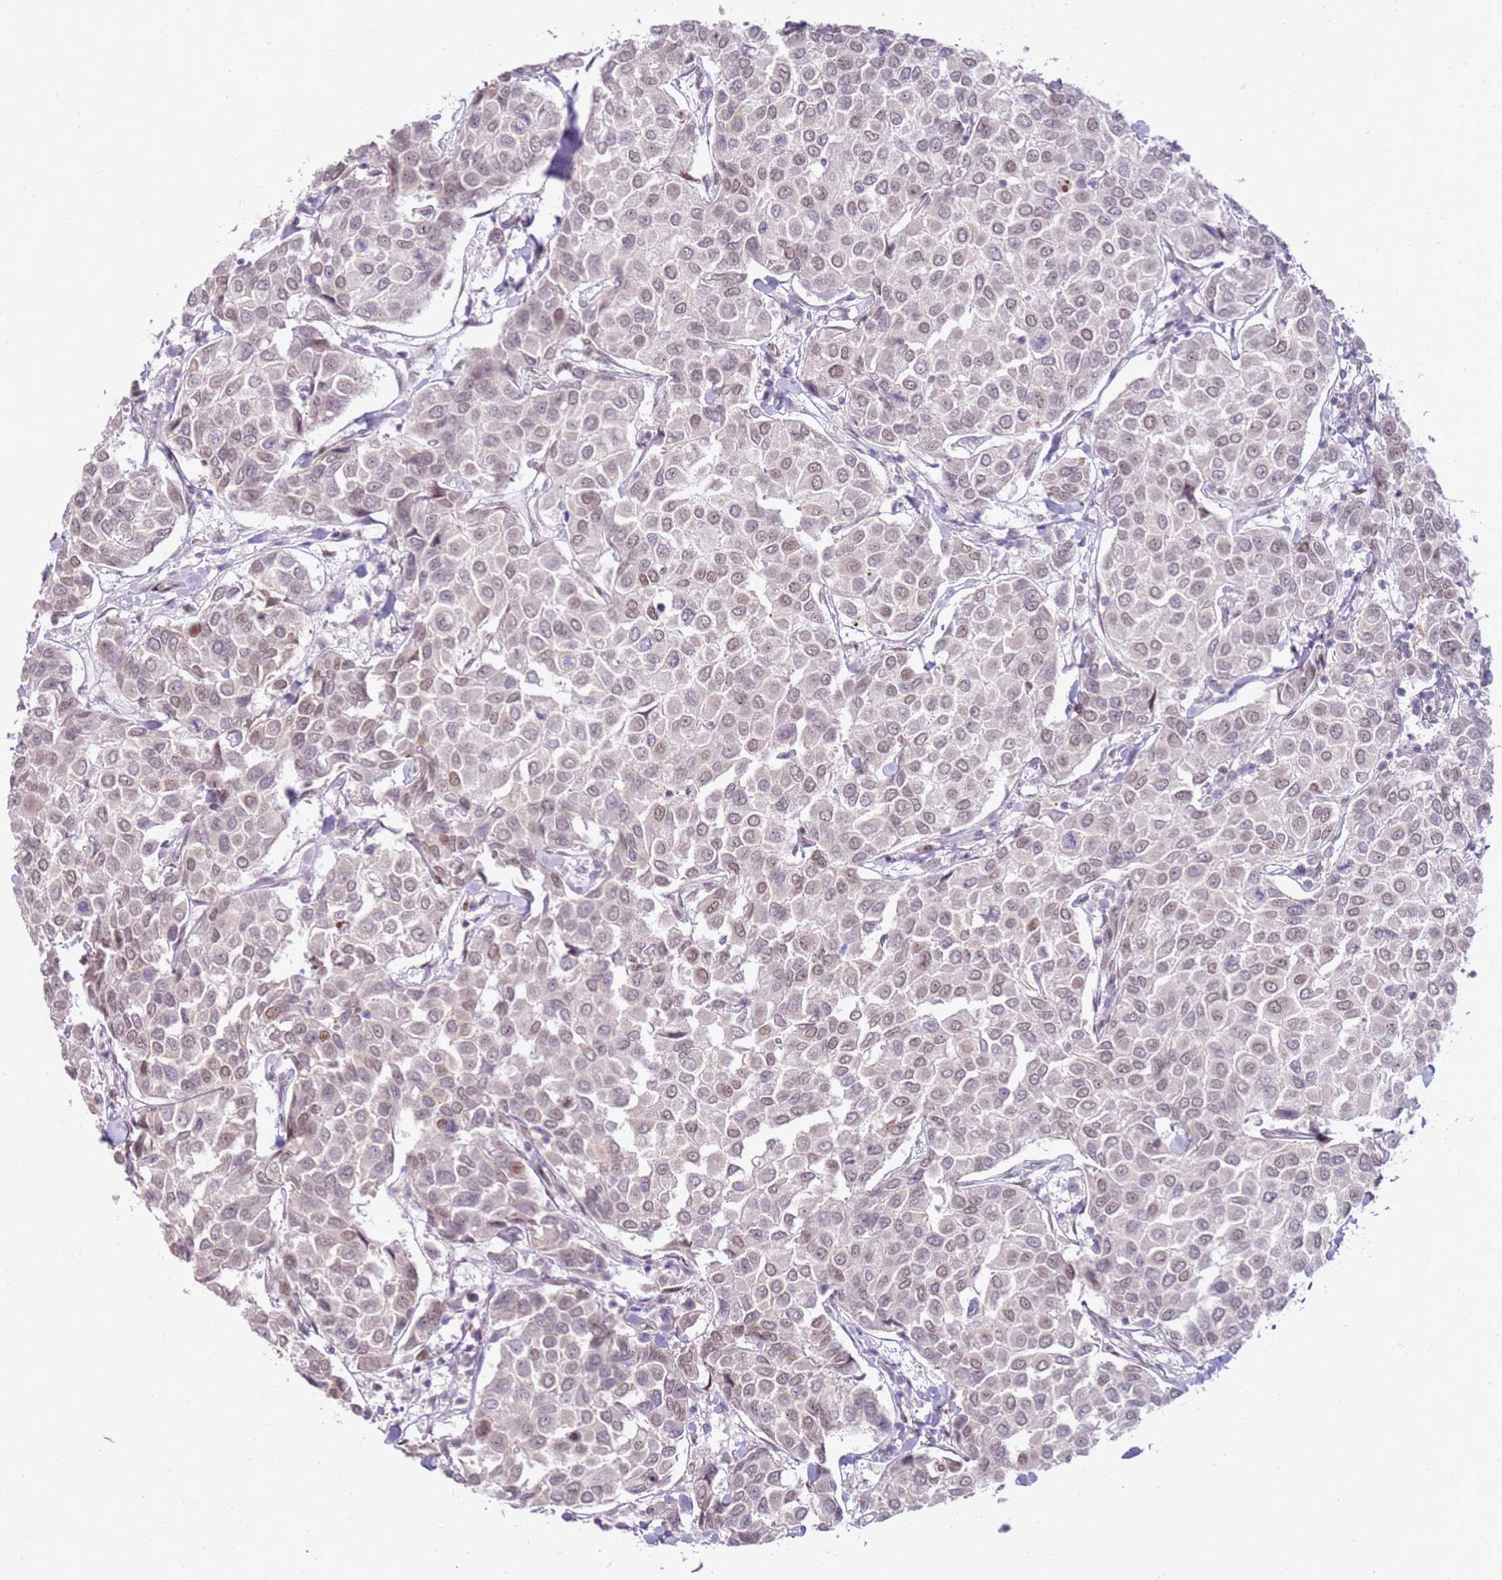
{"staining": {"intensity": "moderate", "quantity": "<25%", "location": "nuclear"}, "tissue": "breast cancer", "cell_type": "Tumor cells", "image_type": "cancer", "snomed": [{"axis": "morphology", "description": "Duct carcinoma"}, {"axis": "topography", "description": "Breast"}], "caption": "A brown stain labels moderate nuclear staining of a protein in infiltrating ductal carcinoma (breast) tumor cells. (Stains: DAB (3,3'-diaminobenzidine) in brown, nuclei in blue, Microscopy: brightfield microscopy at high magnification).", "gene": "PHC2", "patient": {"sex": "female", "age": 55}}